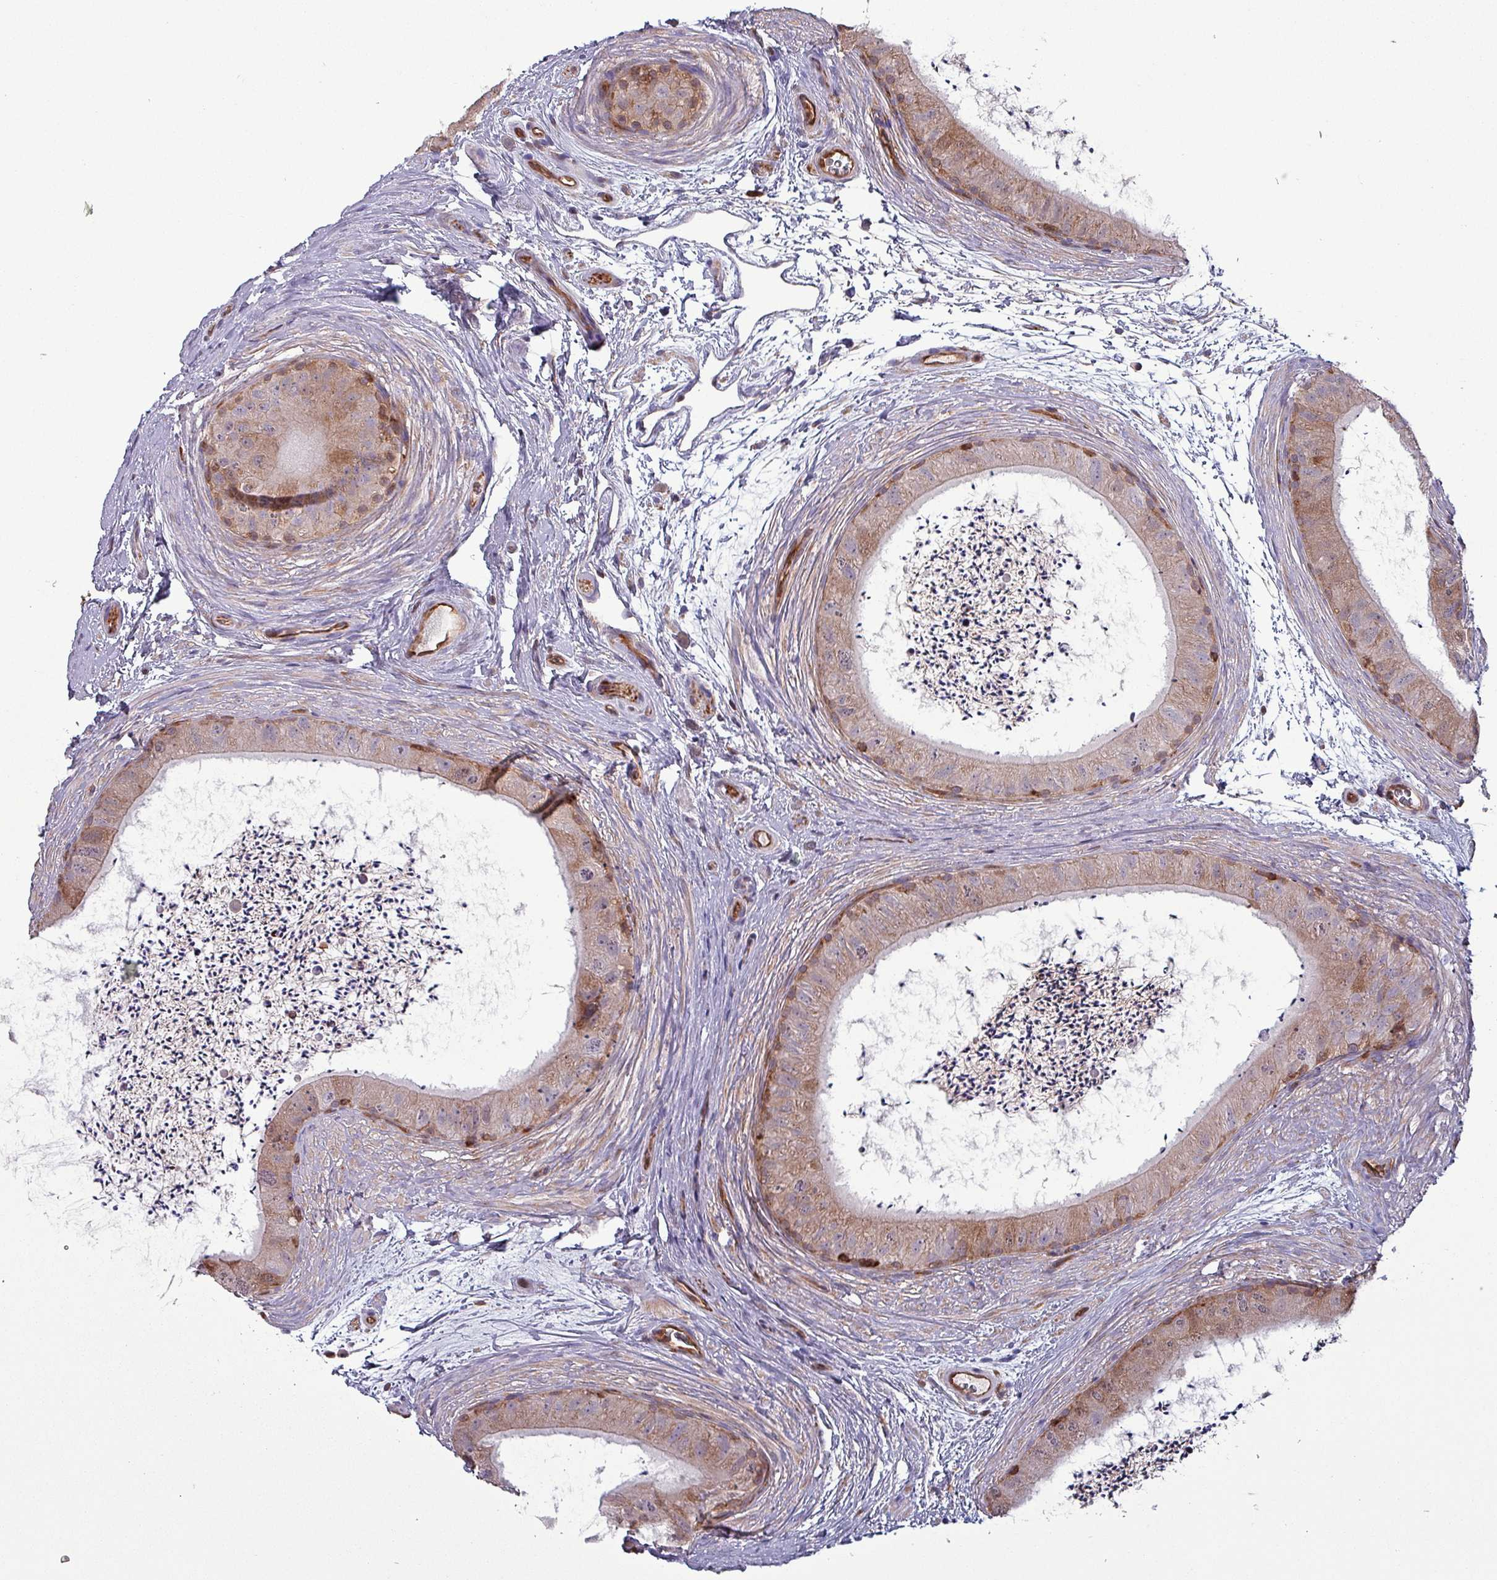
{"staining": {"intensity": "moderate", "quantity": ">75%", "location": "cytoplasmic/membranous,nuclear"}, "tissue": "epididymis", "cell_type": "Glandular cells", "image_type": "normal", "snomed": [{"axis": "morphology", "description": "Normal tissue, NOS"}, {"axis": "topography", "description": "Epididymis"}], "caption": "Brown immunohistochemical staining in normal human epididymis shows moderate cytoplasmic/membranous,nuclear positivity in approximately >75% of glandular cells.", "gene": "PSMB8", "patient": {"sex": "male", "age": 50}}